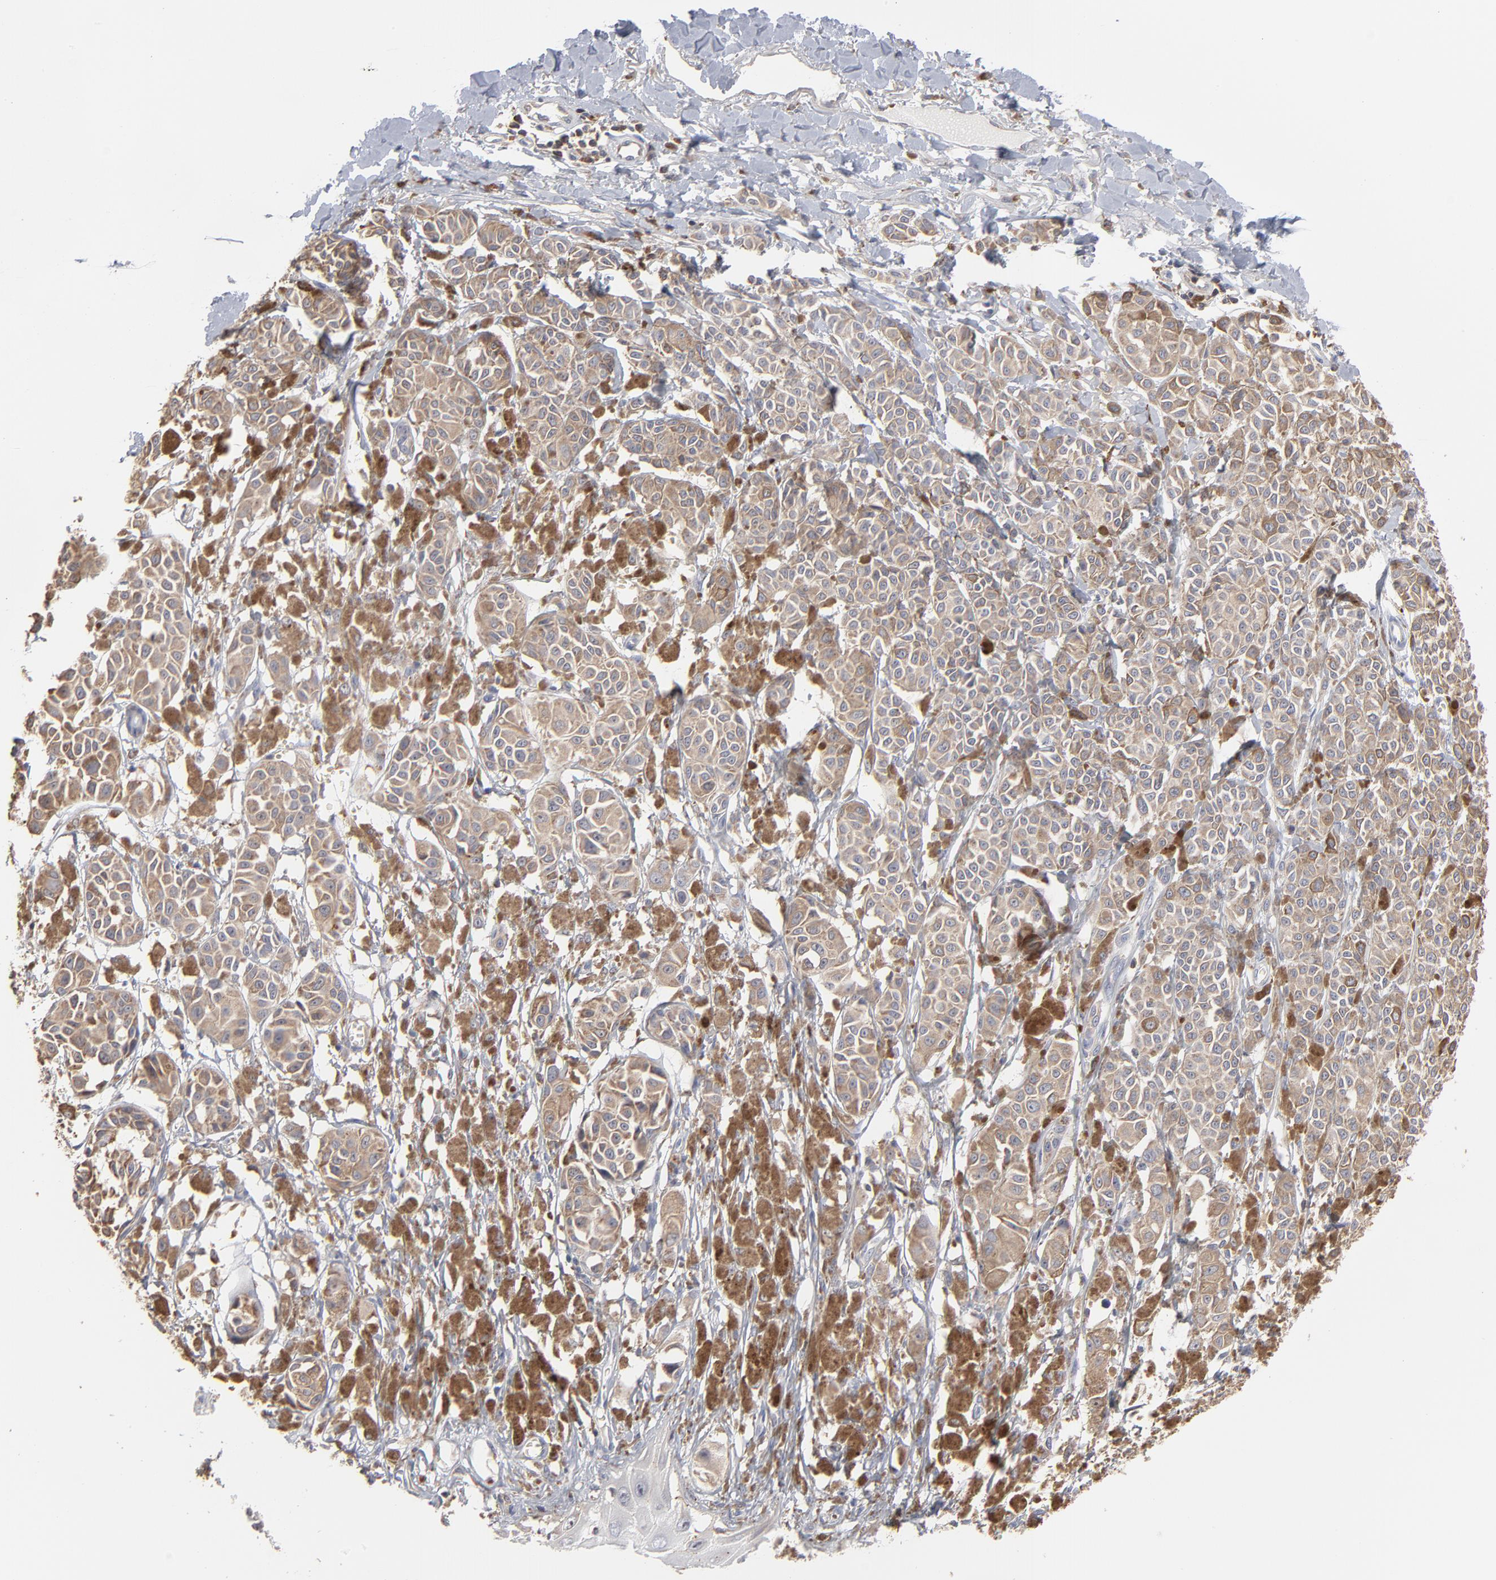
{"staining": {"intensity": "moderate", "quantity": ">75%", "location": "cytoplasmic/membranous"}, "tissue": "melanoma", "cell_type": "Tumor cells", "image_type": "cancer", "snomed": [{"axis": "morphology", "description": "Malignant melanoma, NOS"}, {"axis": "topography", "description": "Skin"}], "caption": "Malignant melanoma stained for a protein (brown) displays moderate cytoplasmic/membranous positive staining in about >75% of tumor cells.", "gene": "RNF213", "patient": {"sex": "male", "age": 76}}